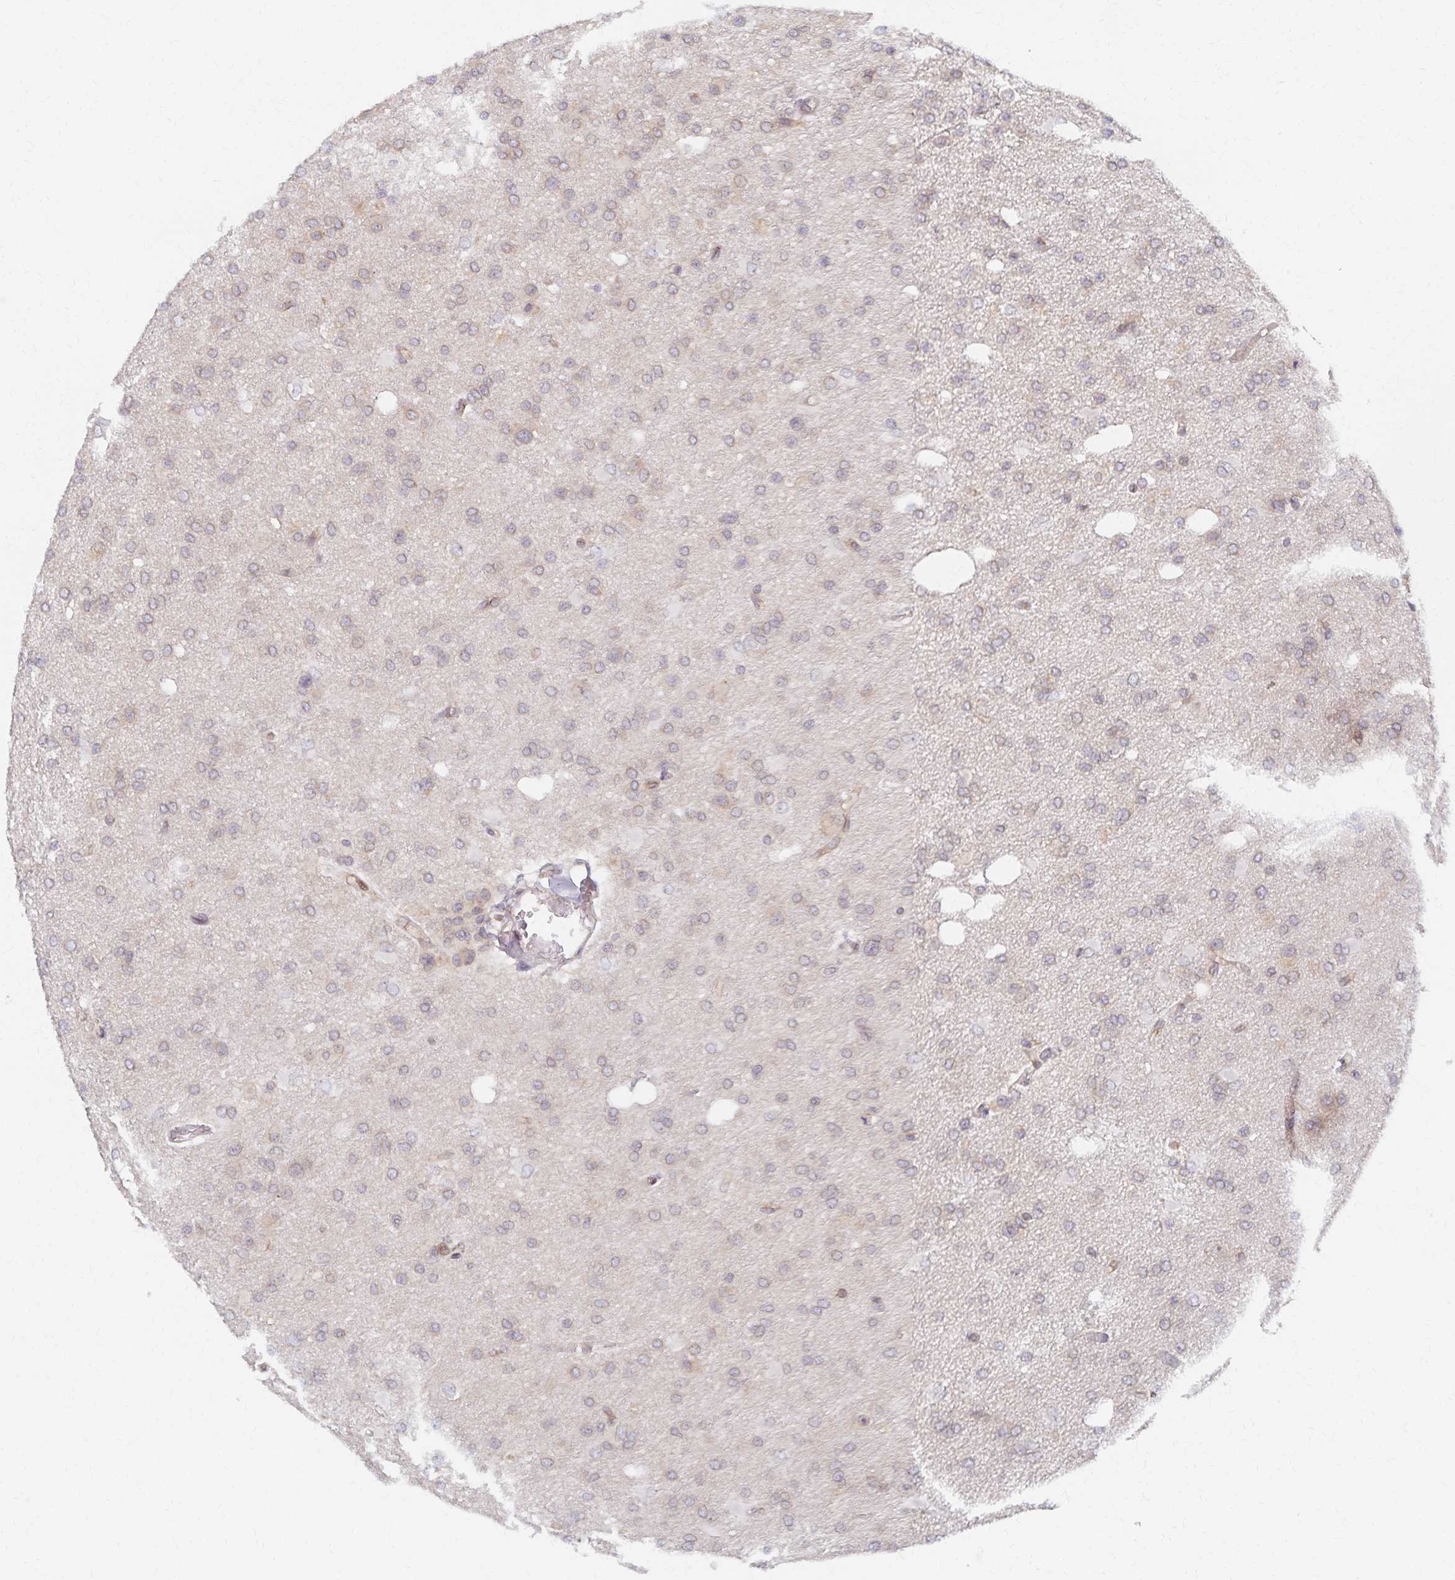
{"staining": {"intensity": "weak", "quantity": "25%-75%", "location": "cytoplasmic/membranous,nuclear"}, "tissue": "glioma", "cell_type": "Tumor cells", "image_type": "cancer", "snomed": [{"axis": "morphology", "description": "Glioma, malignant, Low grade"}, {"axis": "topography", "description": "Brain"}], "caption": "Protein staining demonstrates weak cytoplasmic/membranous and nuclear expression in about 25%-75% of tumor cells in malignant low-grade glioma.", "gene": "RAB9B", "patient": {"sex": "male", "age": 26}}